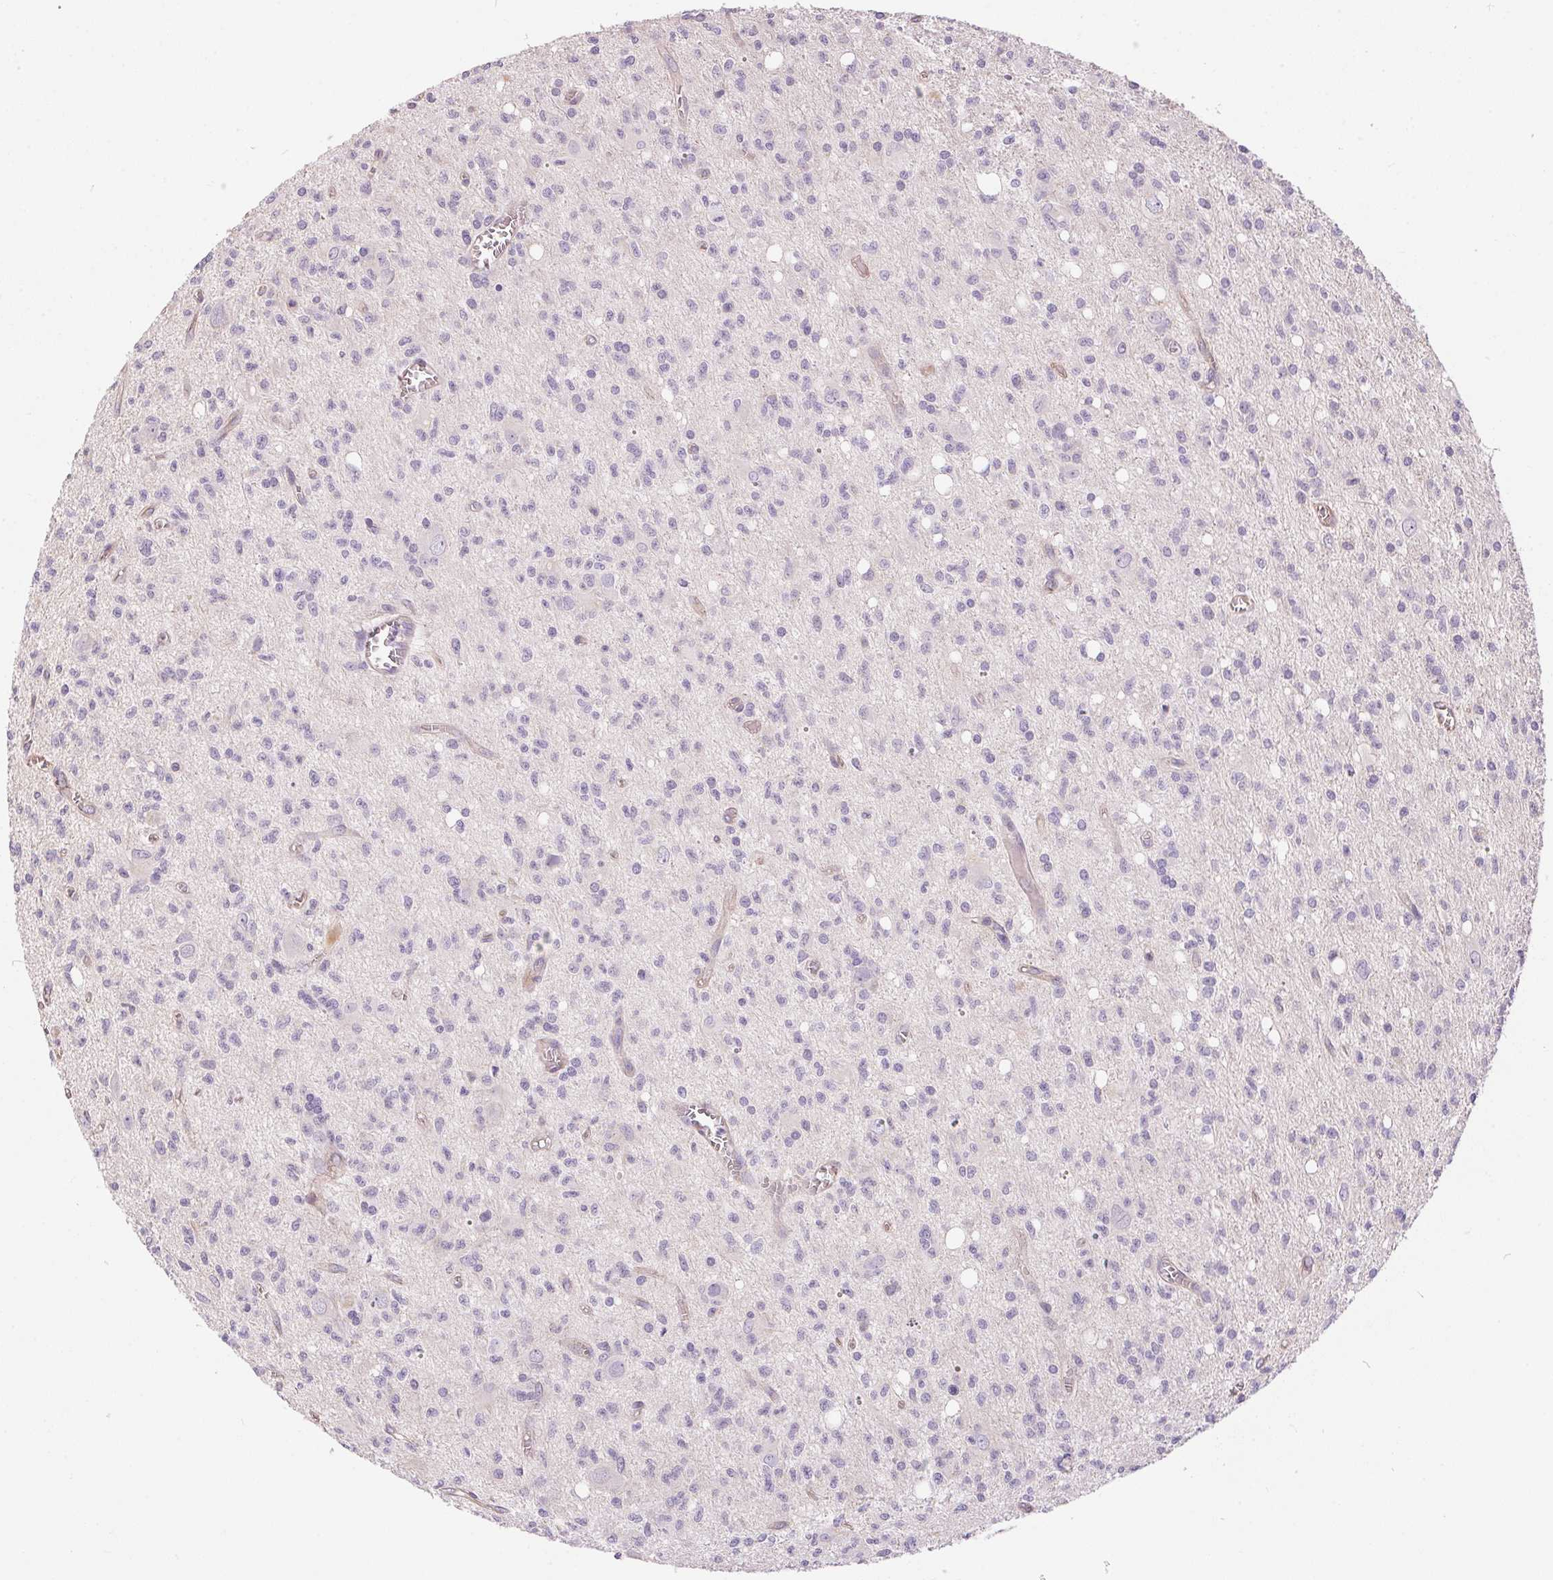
{"staining": {"intensity": "negative", "quantity": "none", "location": "none"}, "tissue": "glioma", "cell_type": "Tumor cells", "image_type": "cancer", "snomed": [{"axis": "morphology", "description": "Glioma, malignant, Low grade"}, {"axis": "topography", "description": "Brain"}], "caption": "Immunohistochemical staining of human glioma displays no significant positivity in tumor cells.", "gene": "UNC13B", "patient": {"sex": "male", "age": 64}}